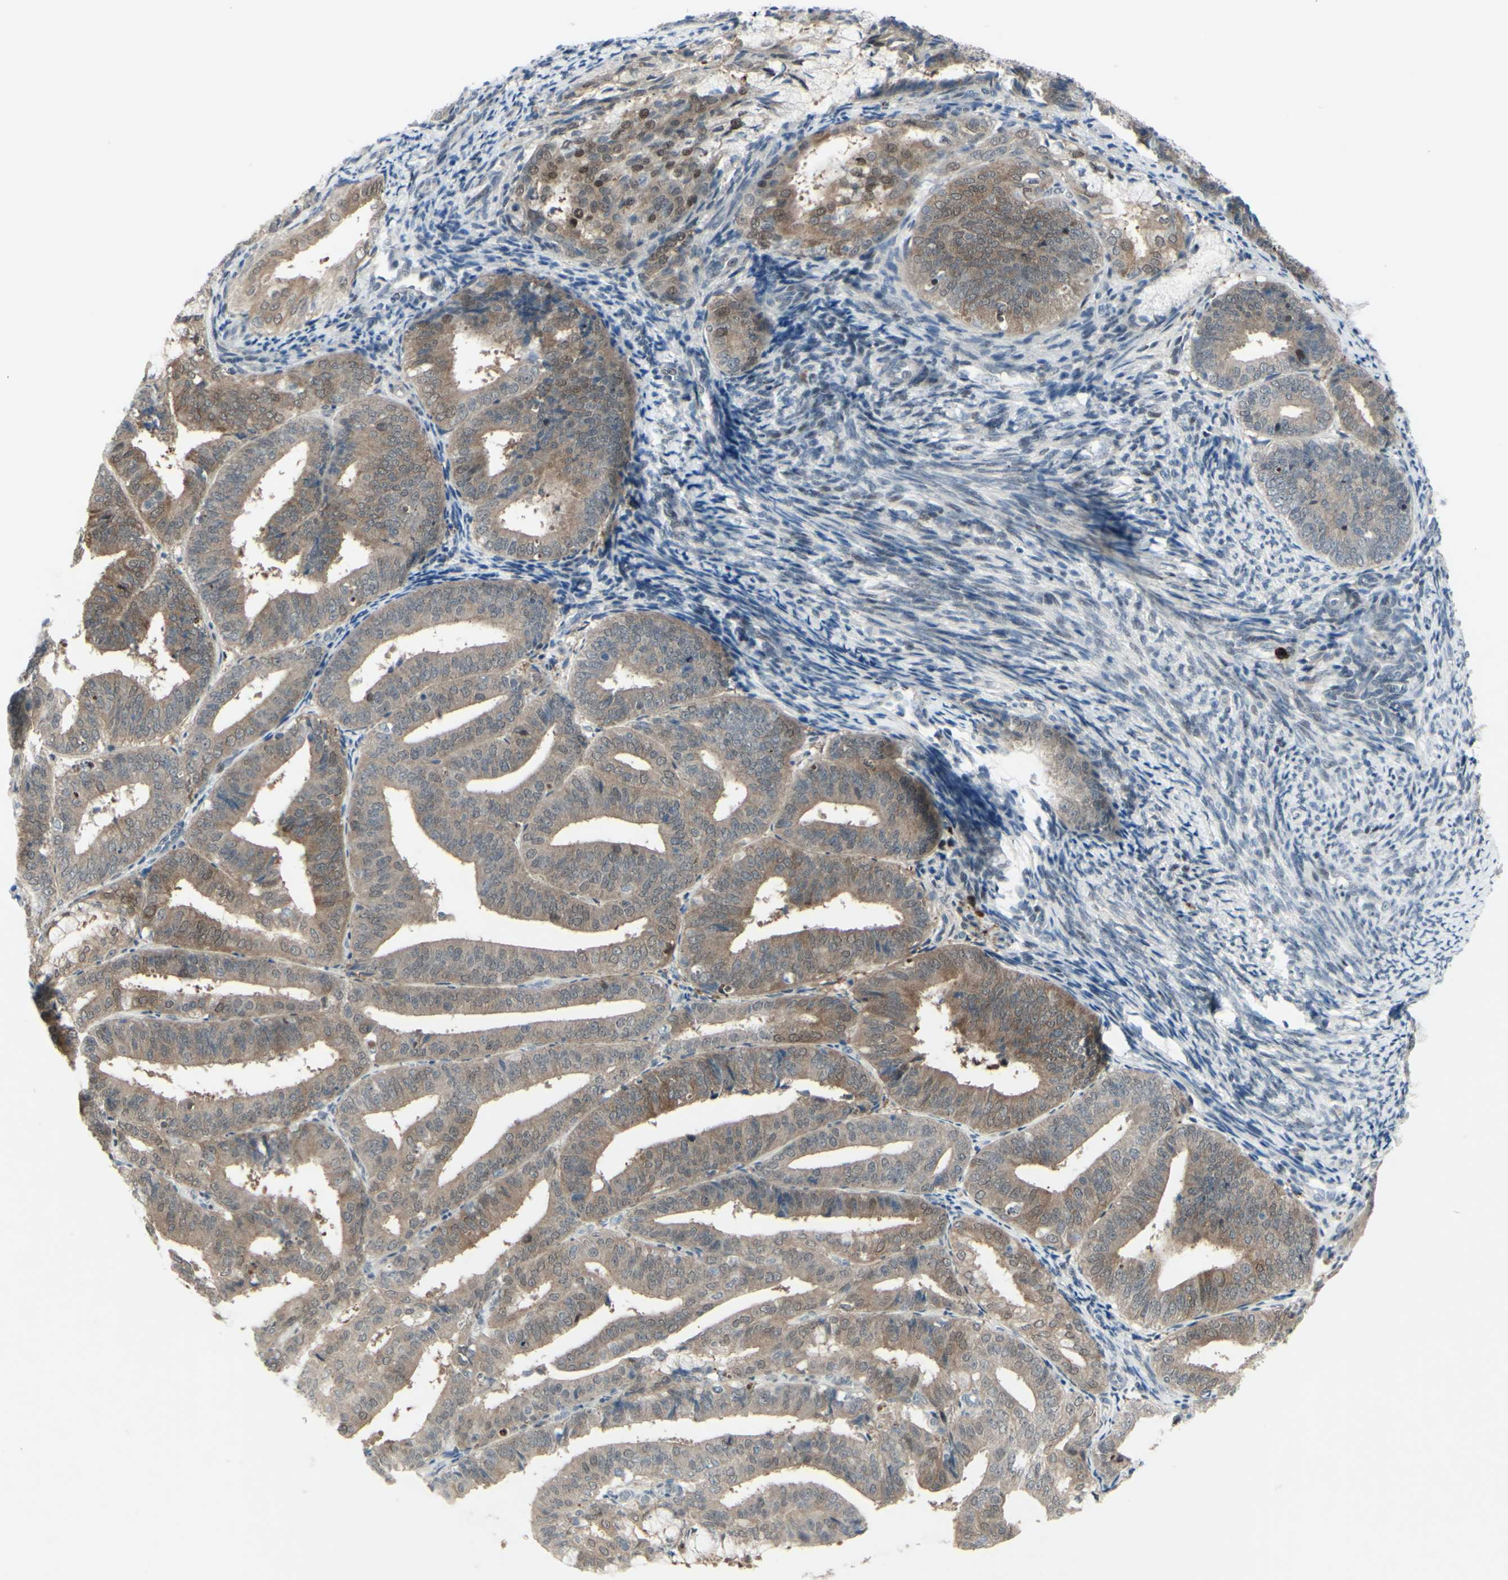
{"staining": {"intensity": "weak", "quantity": ">75%", "location": "cytoplasmic/membranous"}, "tissue": "endometrial cancer", "cell_type": "Tumor cells", "image_type": "cancer", "snomed": [{"axis": "morphology", "description": "Adenocarcinoma, NOS"}, {"axis": "topography", "description": "Endometrium"}], "caption": "Immunohistochemical staining of endometrial cancer exhibits low levels of weak cytoplasmic/membranous positivity in about >75% of tumor cells.", "gene": "ETNK1", "patient": {"sex": "female", "age": 63}}